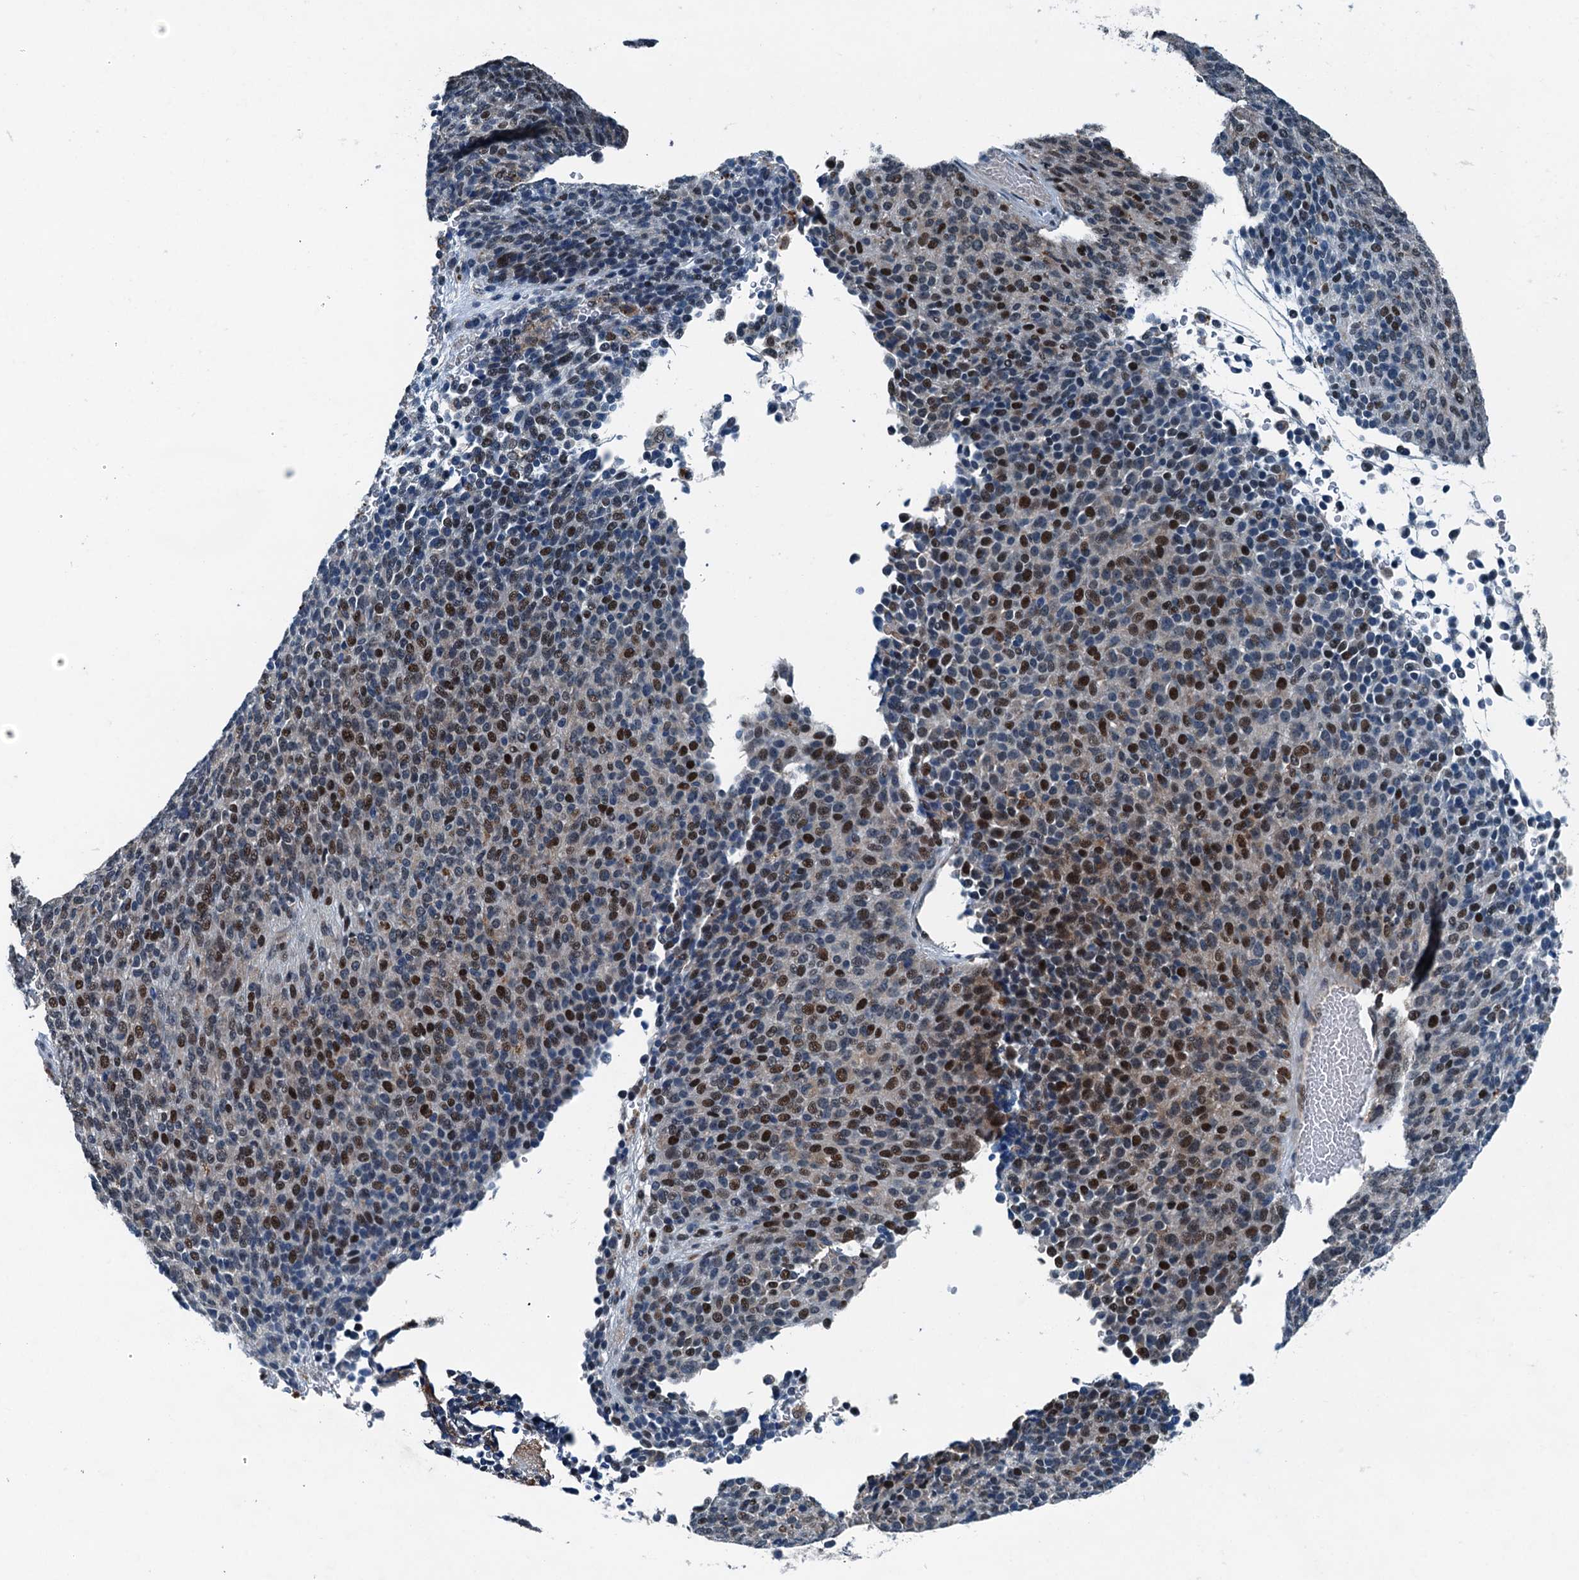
{"staining": {"intensity": "moderate", "quantity": "25%-75%", "location": "nuclear"}, "tissue": "melanoma", "cell_type": "Tumor cells", "image_type": "cancer", "snomed": [{"axis": "morphology", "description": "Malignant melanoma, Metastatic site"}, {"axis": "topography", "description": "Brain"}], "caption": "Immunohistochemistry (IHC) photomicrograph of neoplastic tissue: human melanoma stained using immunohistochemistry (IHC) exhibits medium levels of moderate protein expression localized specifically in the nuclear of tumor cells, appearing as a nuclear brown color.", "gene": "TAMALIN", "patient": {"sex": "female", "age": 56}}